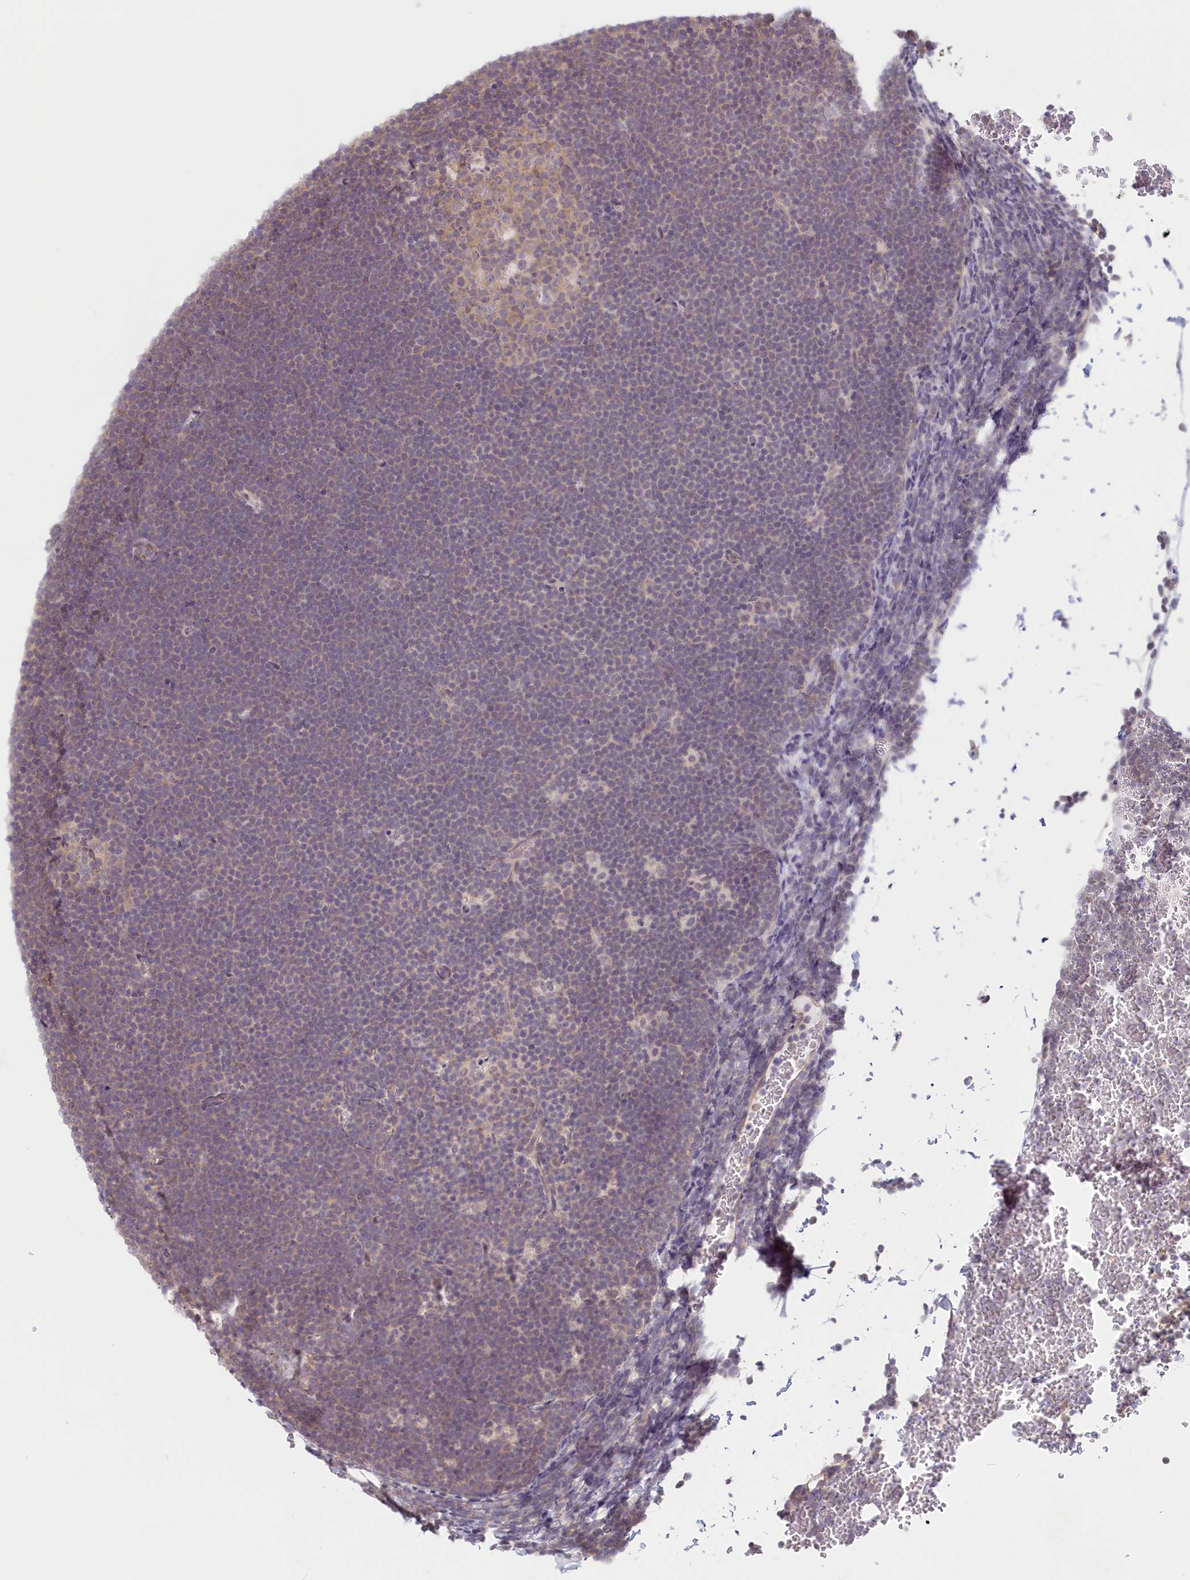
{"staining": {"intensity": "weak", "quantity": "25%-75%", "location": "cytoplasmic/membranous"}, "tissue": "lymphoma", "cell_type": "Tumor cells", "image_type": "cancer", "snomed": [{"axis": "morphology", "description": "Malignant lymphoma, non-Hodgkin's type, High grade"}, {"axis": "topography", "description": "Lymph node"}], "caption": "This is a micrograph of immunohistochemistry (IHC) staining of lymphoma, which shows weak expression in the cytoplasmic/membranous of tumor cells.", "gene": "C19orf44", "patient": {"sex": "male", "age": 13}}